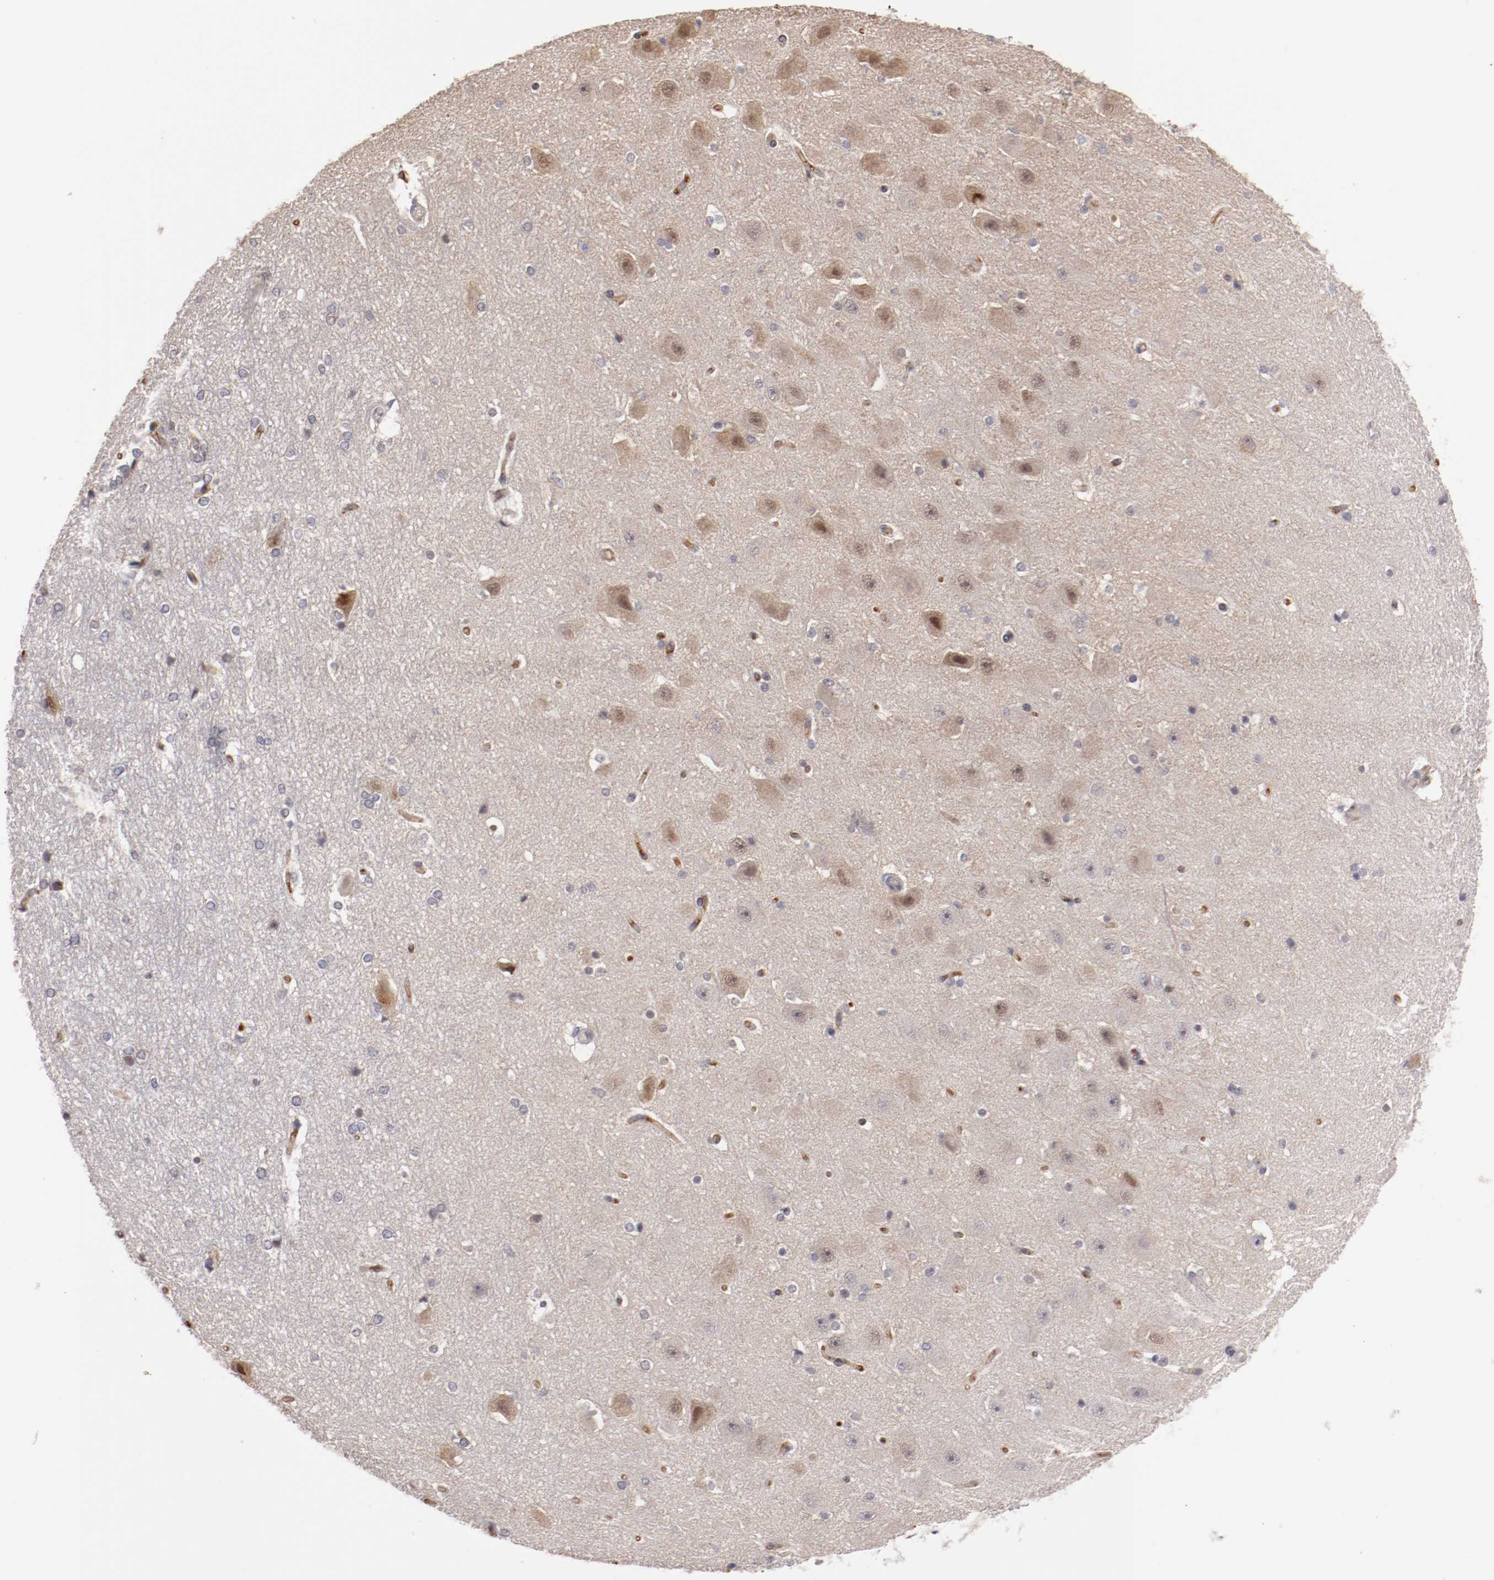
{"staining": {"intensity": "negative", "quantity": "none", "location": "none"}, "tissue": "hippocampus", "cell_type": "Glial cells", "image_type": "normal", "snomed": [{"axis": "morphology", "description": "Normal tissue, NOS"}, {"axis": "topography", "description": "Hippocampus"}], "caption": "Human hippocampus stained for a protein using IHC shows no positivity in glial cells.", "gene": "STX3", "patient": {"sex": "female", "age": 19}}